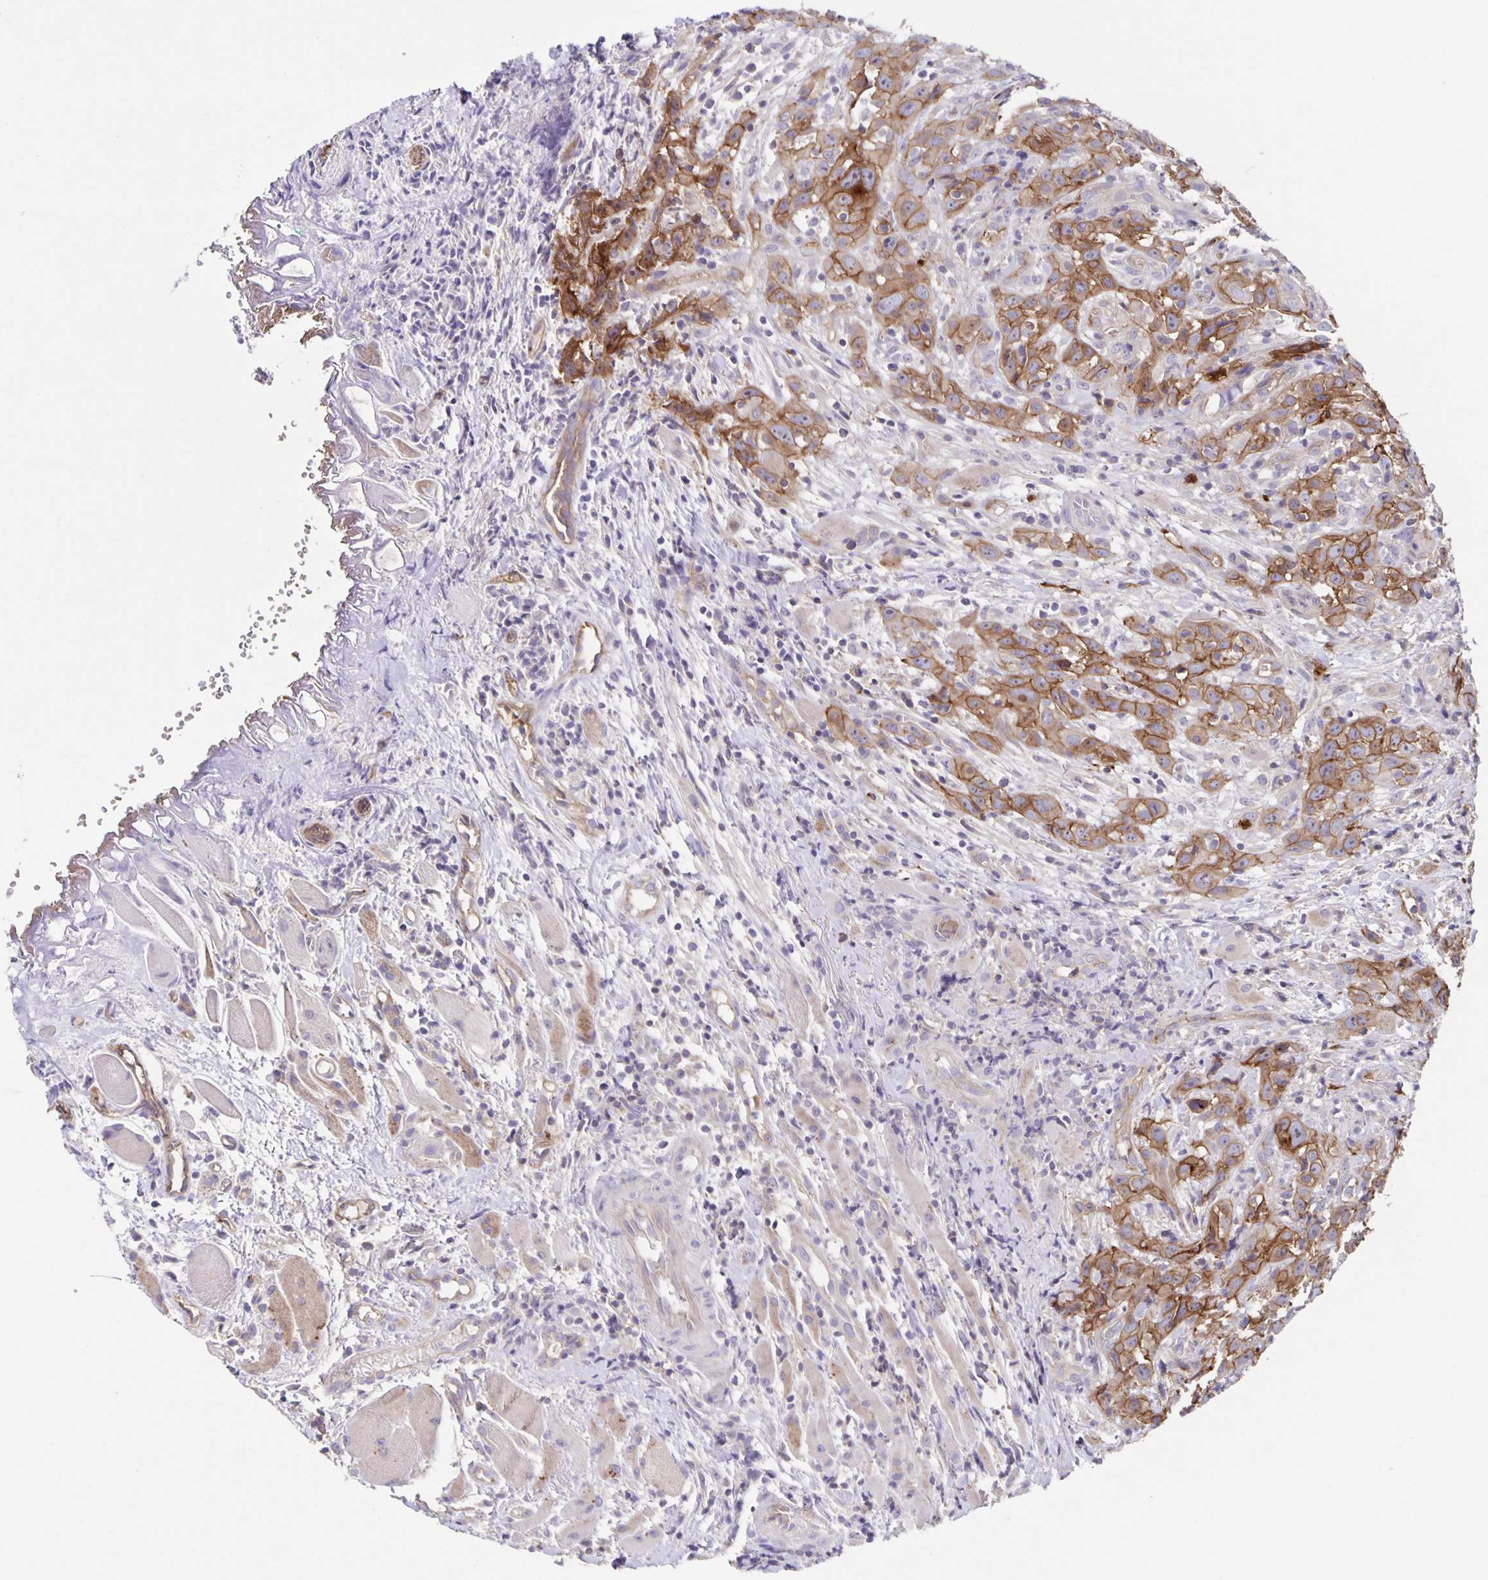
{"staining": {"intensity": "strong", "quantity": "25%-75%", "location": "cytoplasmic/membranous"}, "tissue": "head and neck cancer", "cell_type": "Tumor cells", "image_type": "cancer", "snomed": [{"axis": "morphology", "description": "Squamous cell carcinoma, NOS"}, {"axis": "topography", "description": "Head-Neck"}], "caption": "DAB immunohistochemical staining of human head and neck squamous cell carcinoma shows strong cytoplasmic/membranous protein positivity in about 25%-75% of tumor cells. Using DAB (brown) and hematoxylin (blue) stains, captured at high magnification using brightfield microscopy.", "gene": "ITGA2", "patient": {"sex": "female", "age": 95}}